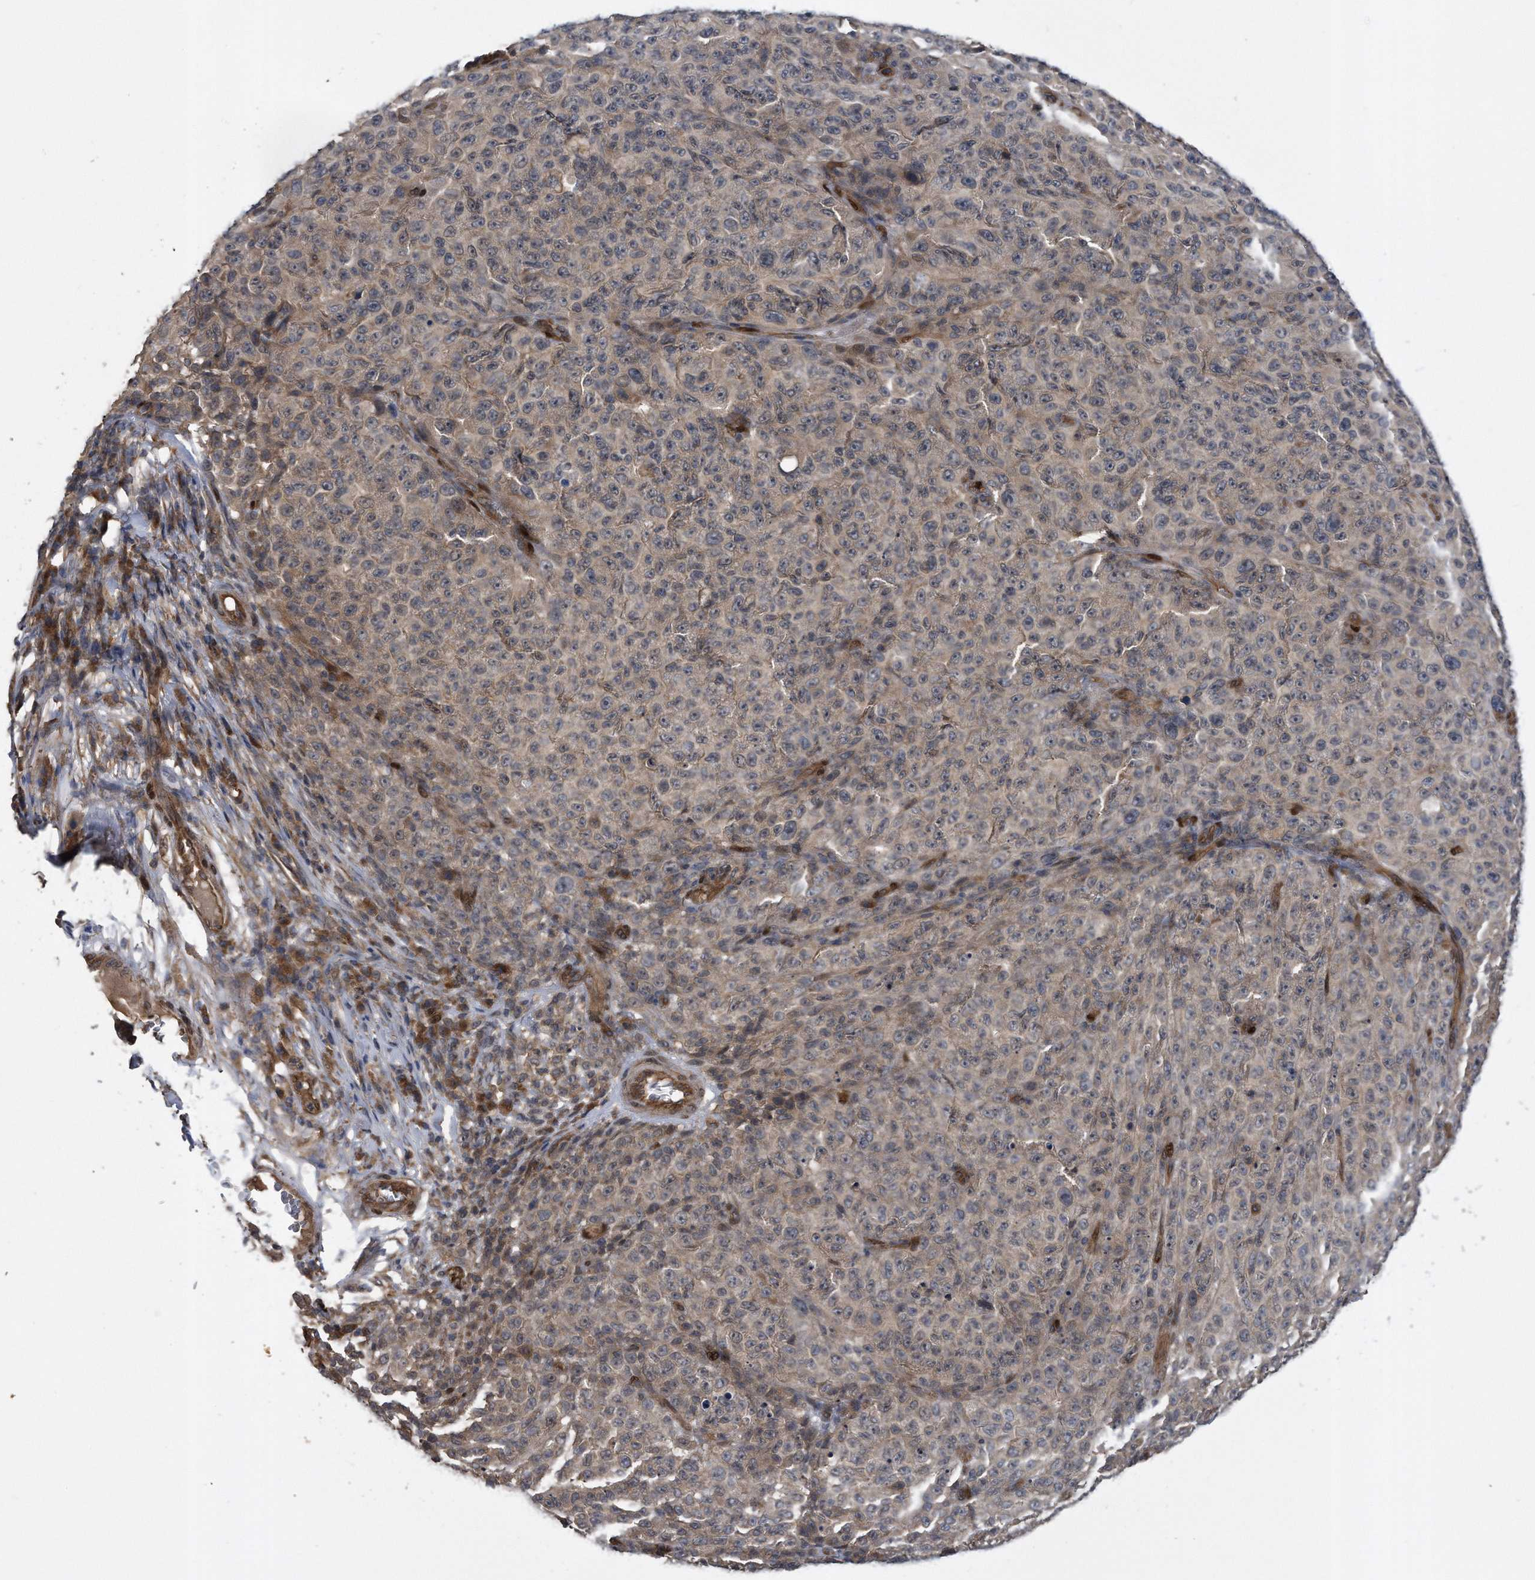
{"staining": {"intensity": "weak", "quantity": ">75%", "location": "cytoplasmic/membranous"}, "tissue": "melanoma", "cell_type": "Tumor cells", "image_type": "cancer", "snomed": [{"axis": "morphology", "description": "Malignant melanoma, NOS"}, {"axis": "topography", "description": "Skin"}], "caption": "Melanoma stained with a protein marker displays weak staining in tumor cells.", "gene": "ZNF79", "patient": {"sex": "female", "age": 82}}